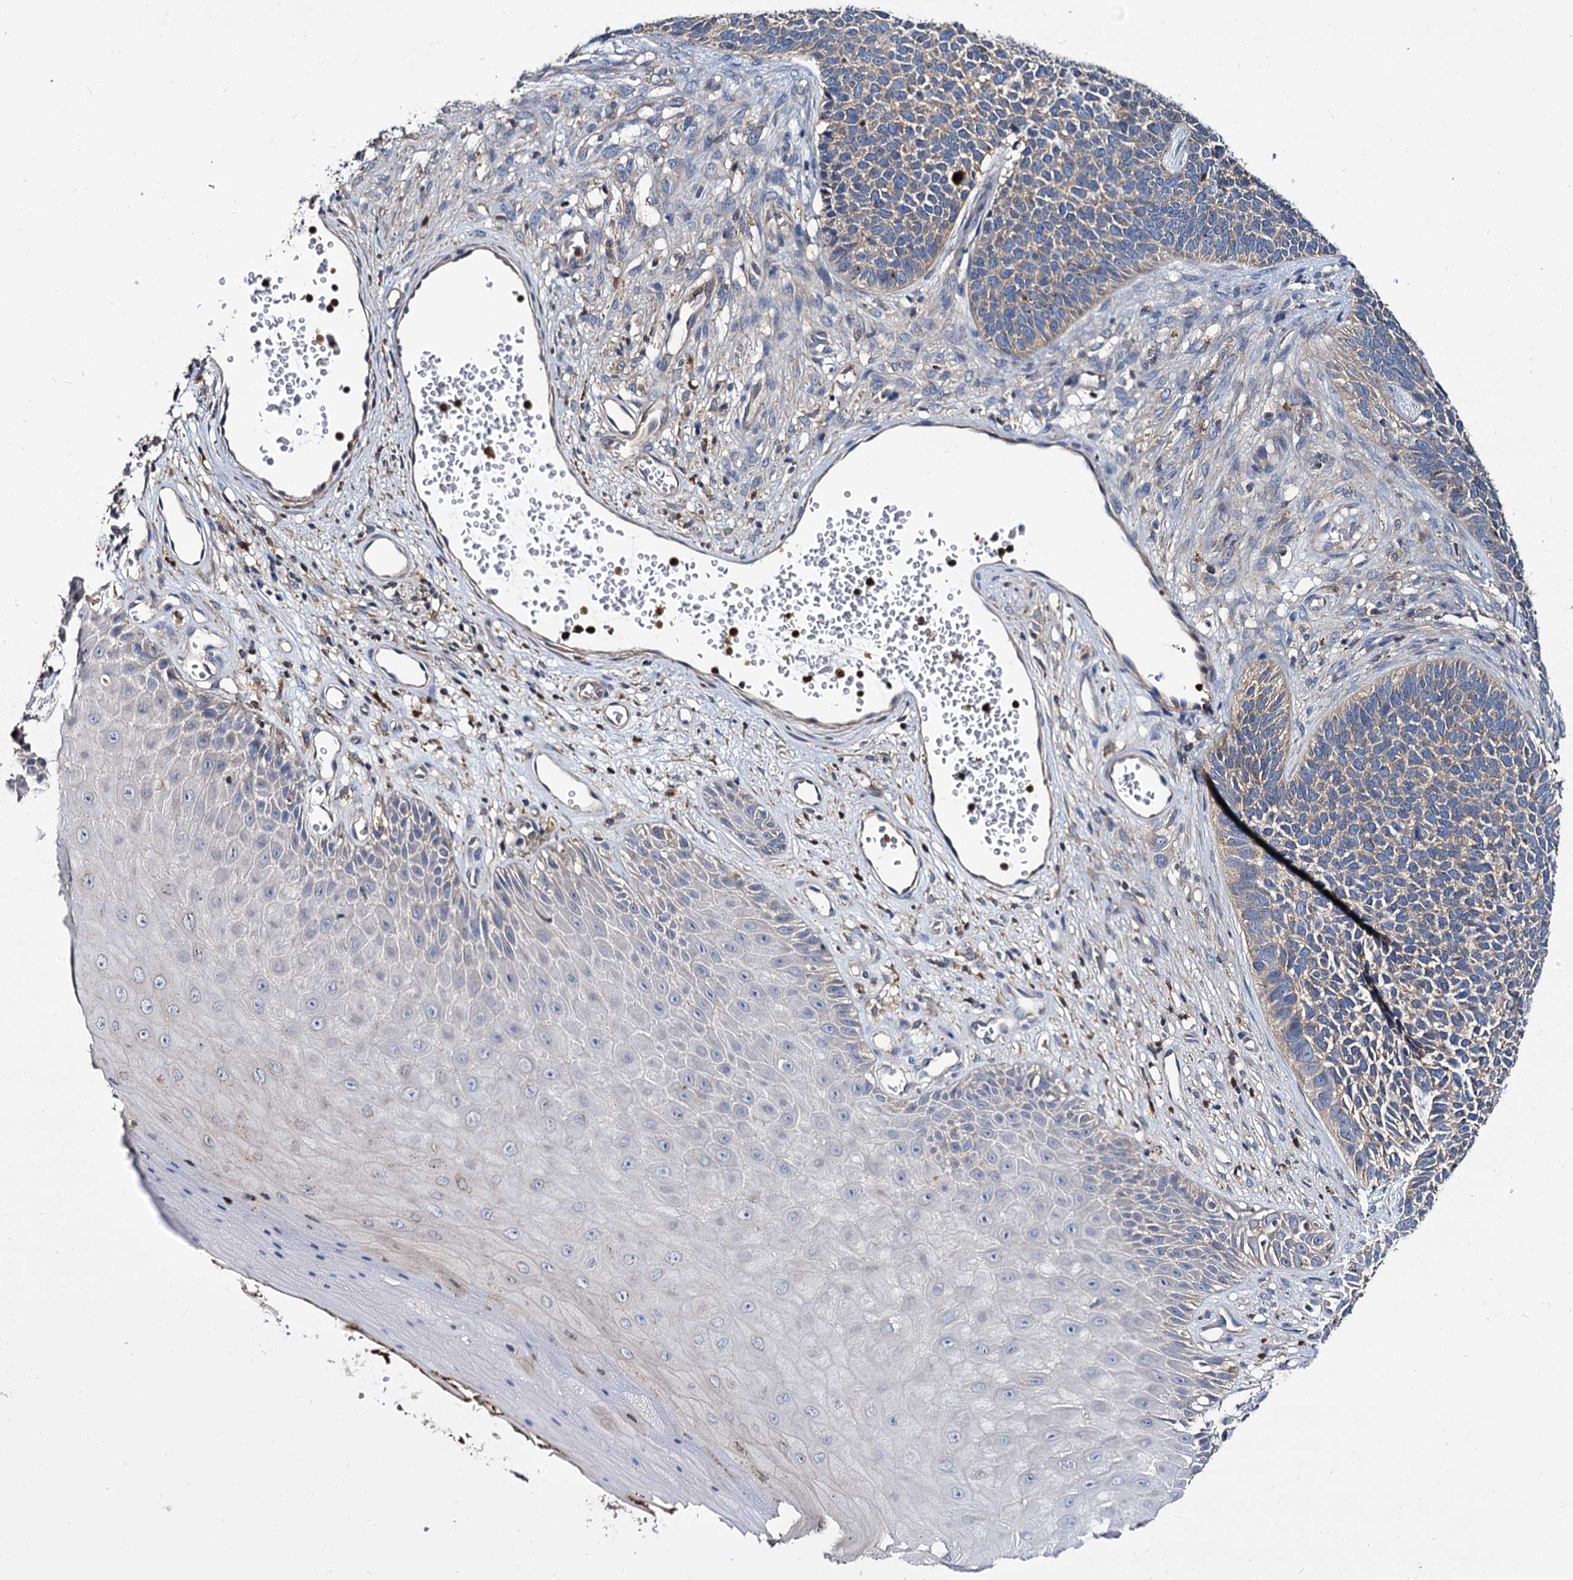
{"staining": {"intensity": "weak", "quantity": "<25%", "location": "cytoplasmic/membranous"}, "tissue": "skin cancer", "cell_type": "Tumor cells", "image_type": "cancer", "snomed": [{"axis": "morphology", "description": "Basal cell carcinoma"}, {"axis": "topography", "description": "Skin"}], "caption": "Skin basal cell carcinoma was stained to show a protein in brown. There is no significant positivity in tumor cells.", "gene": "ANKRD13A", "patient": {"sex": "female", "age": 84}}